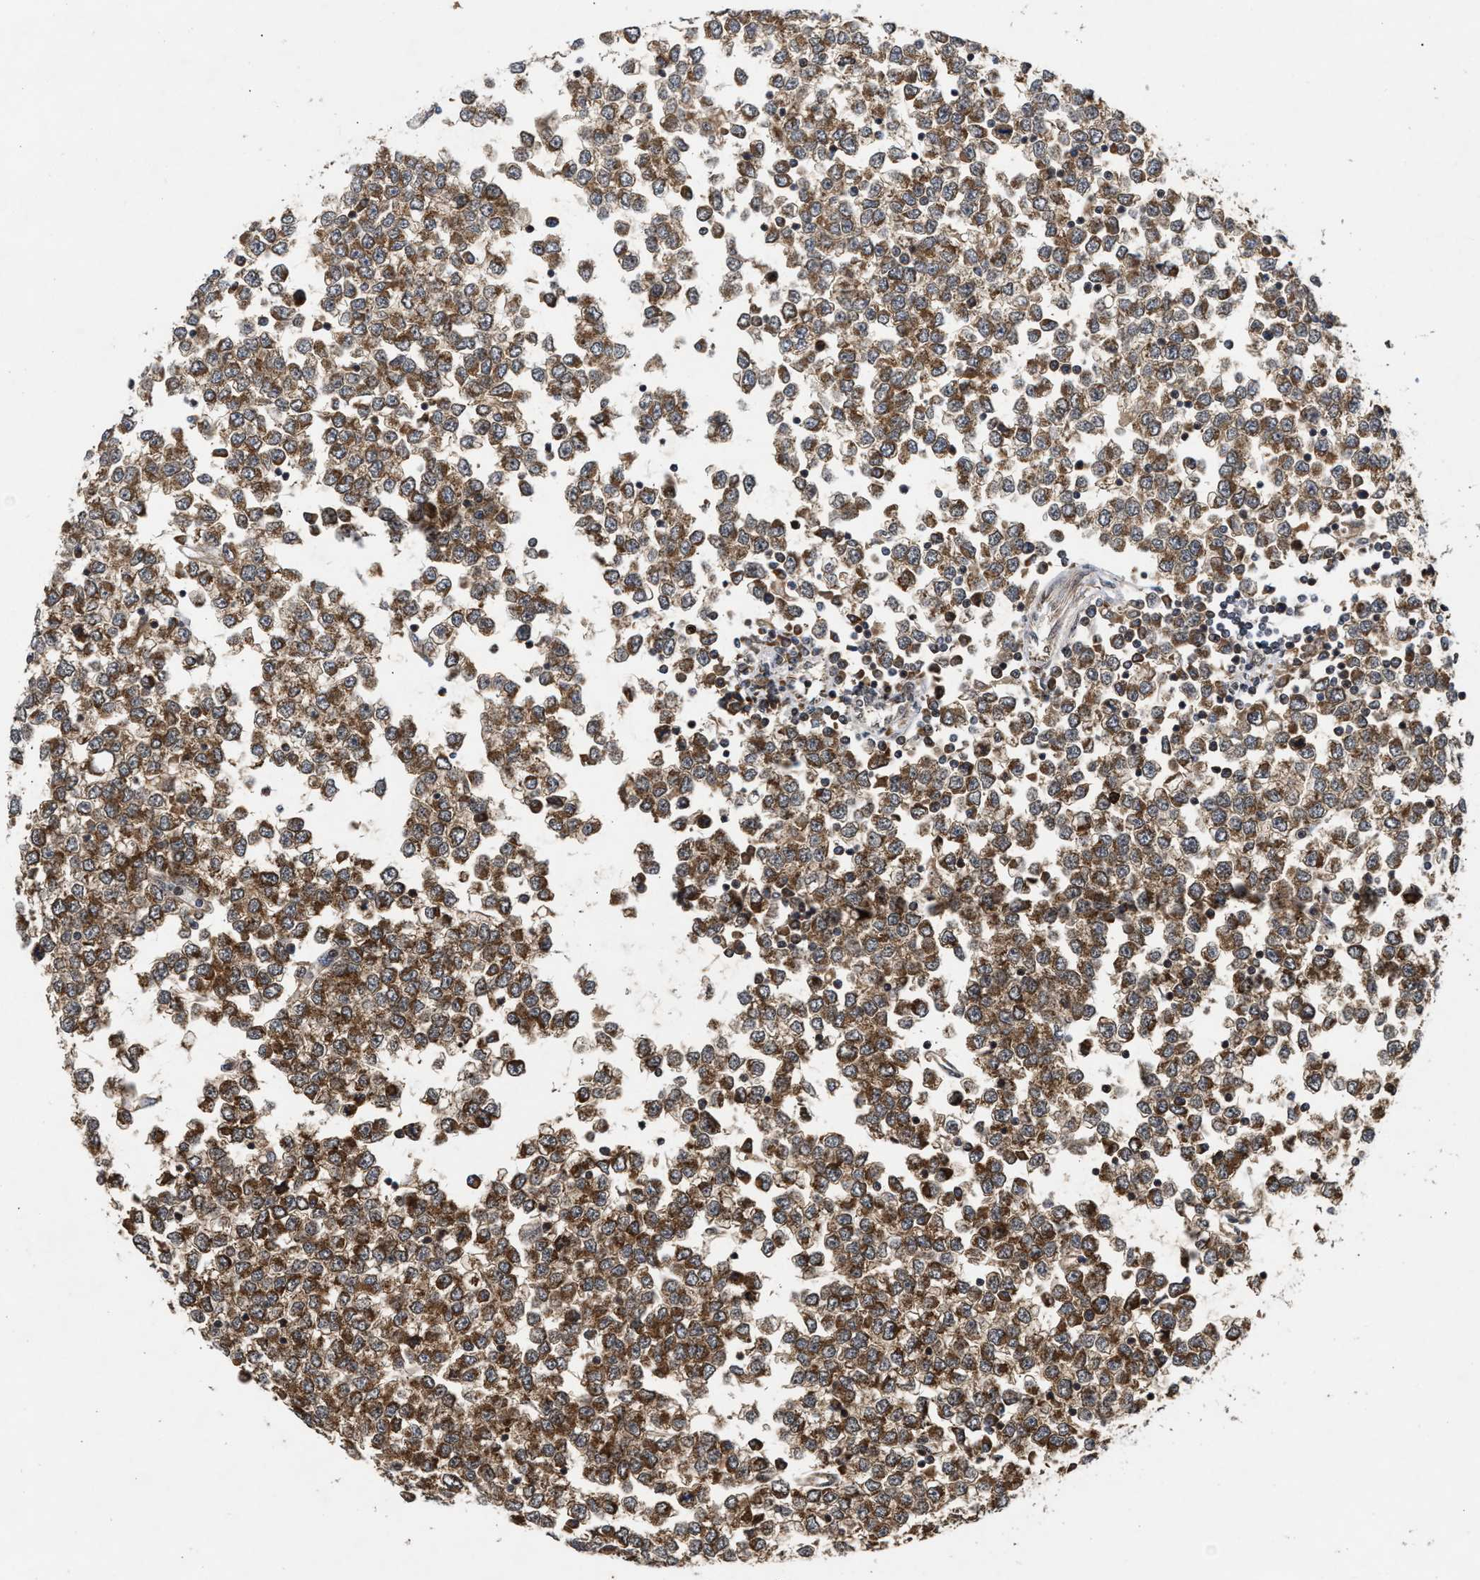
{"staining": {"intensity": "moderate", "quantity": ">75%", "location": "cytoplasmic/membranous"}, "tissue": "testis cancer", "cell_type": "Tumor cells", "image_type": "cancer", "snomed": [{"axis": "morphology", "description": "Seminoma, NOS"}, {"axis": "topography", "description": "Testis"}], "caption": "DAB (3,3'-diaminobenzidine) immunohistochemical staining of human testis seminoma displays moderate cytoplasmic/membranous protein positivity in about >75% of tumor cells. Ihc stains the protein of interest in brown and the nuclei are stained blue.", "gene": "CFLAR", "patient": {"sex": "male", "age": 65}}